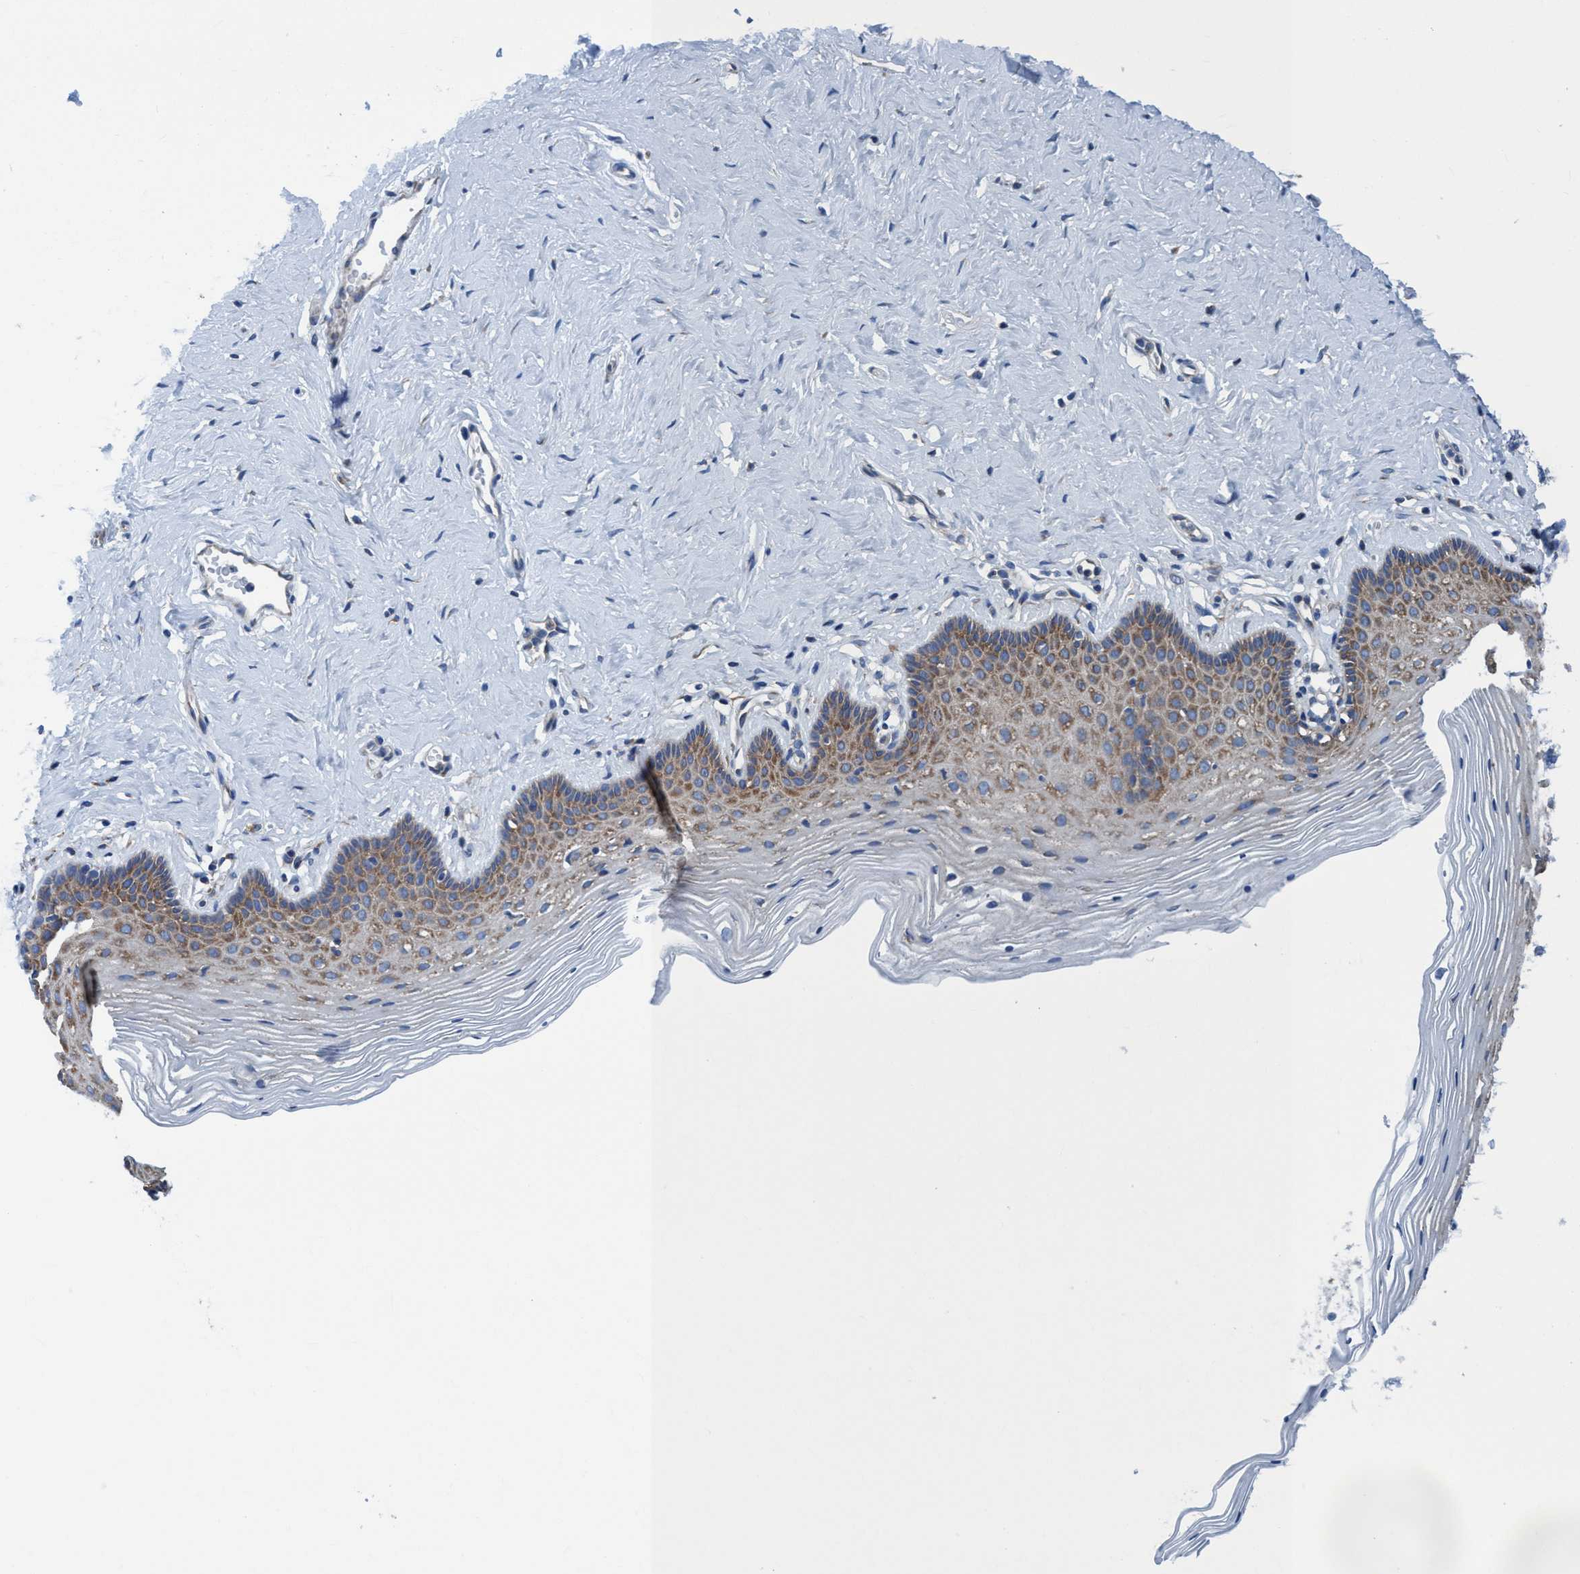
{"staining": {"intensity": "moderate", "quantity": ">75%", "location": "cytoplasmic/membranous"}, "tissue": "vagina", "cell_type": "Squamous epithelial cells", "image_type": "normal", "snomed": [{"axis": "morphology", "description": "Normal tissue, NOS"}, {"axis": "topography", "description": "Vagina"}], "caption": "Approximately >75% of squamous epithelial cells in unremarkable vagina reveal moderate cytoplasmic/membranous protein staining as visualized by brown immunohistochemical staining.", "gene": "NMT1", "patient": {"sex": "female", "age": 32}}